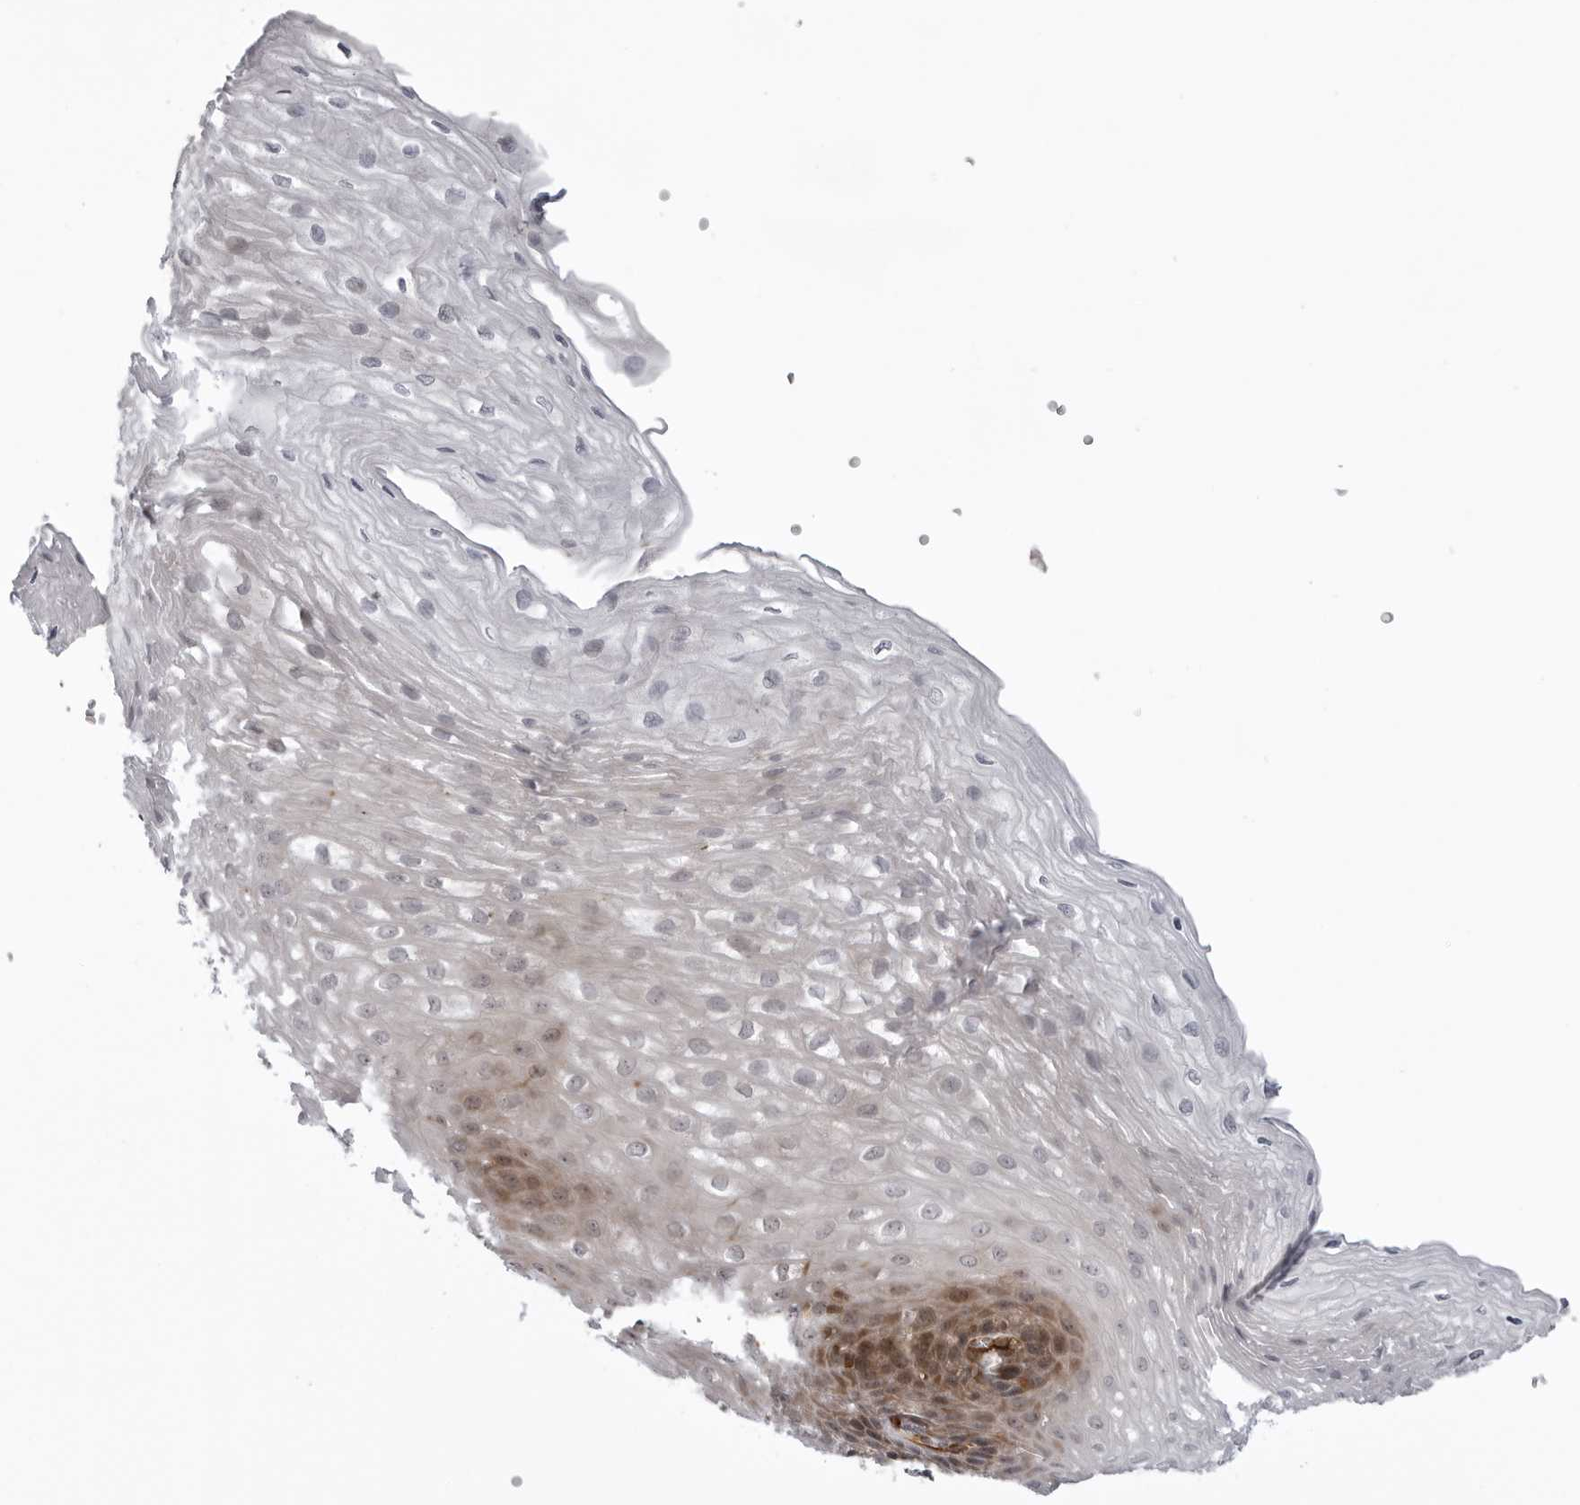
{"staining": {"intensity": "moderate", "quantity": "<25%", "location": "cytoplasmic/membranous,nuclear"}, "tissue": "esophagus", "cell_type": "Squamous epithelial cells", "image_type": "normal", "snomed": [{"axis": "morphology", "description": "Normal tissue, NOS"}, {"axis": "topography", "description": "Esophagus"}], "caption": "Immunohistochemical staining of unremarkable esophagus reveals <25% levels of moderate cytoplasmic/membranous,nuclear protein expression in approximately <25% of squamous epithelial cells. Immunohistochemistry (ihc) stains the protein in brown and the nuclei are stained blue.", "gene": "ABL1", "patient": {"sex": "female", "age": 66}}